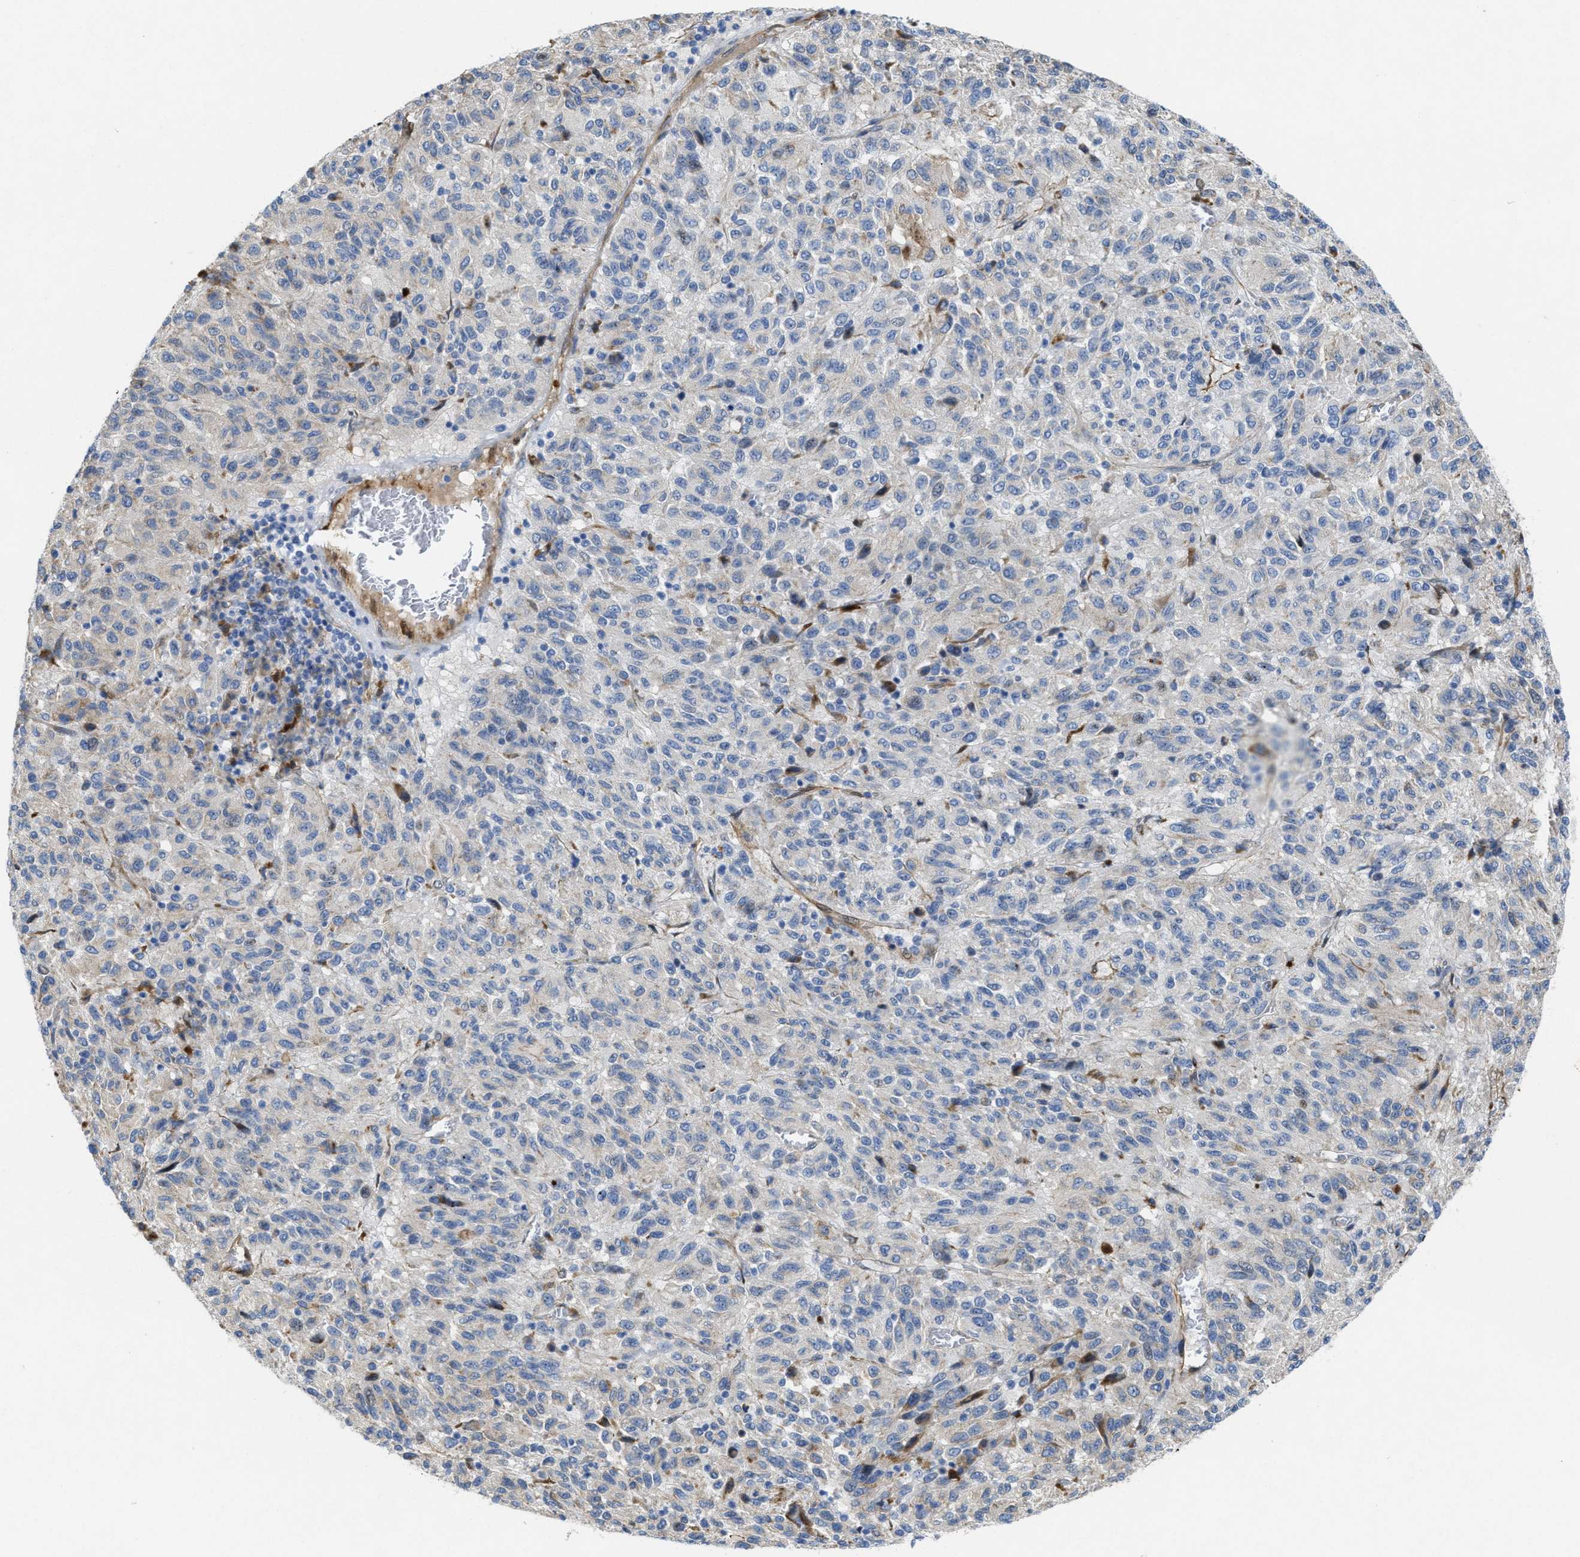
{"staining": {"intensity": "negative", "quantity": "none", "location": "none"}, "tissue": "melanoma", "cell_type": "Tumor cells", "image_type": "cancer", "snomed": [{"axis": "morphology", "description": "Malignant melanoma, Metastatic site"}, {"axis": "topography", "description": "Lung"}], "caption": "High power microscopy histopathology image of an immunohistochemistry (IHC) micrograph of melanoma, revealing no significant staining in tumor cells.", "gene": "ASS1", "patient": {"sex": "male", "age": 64}}